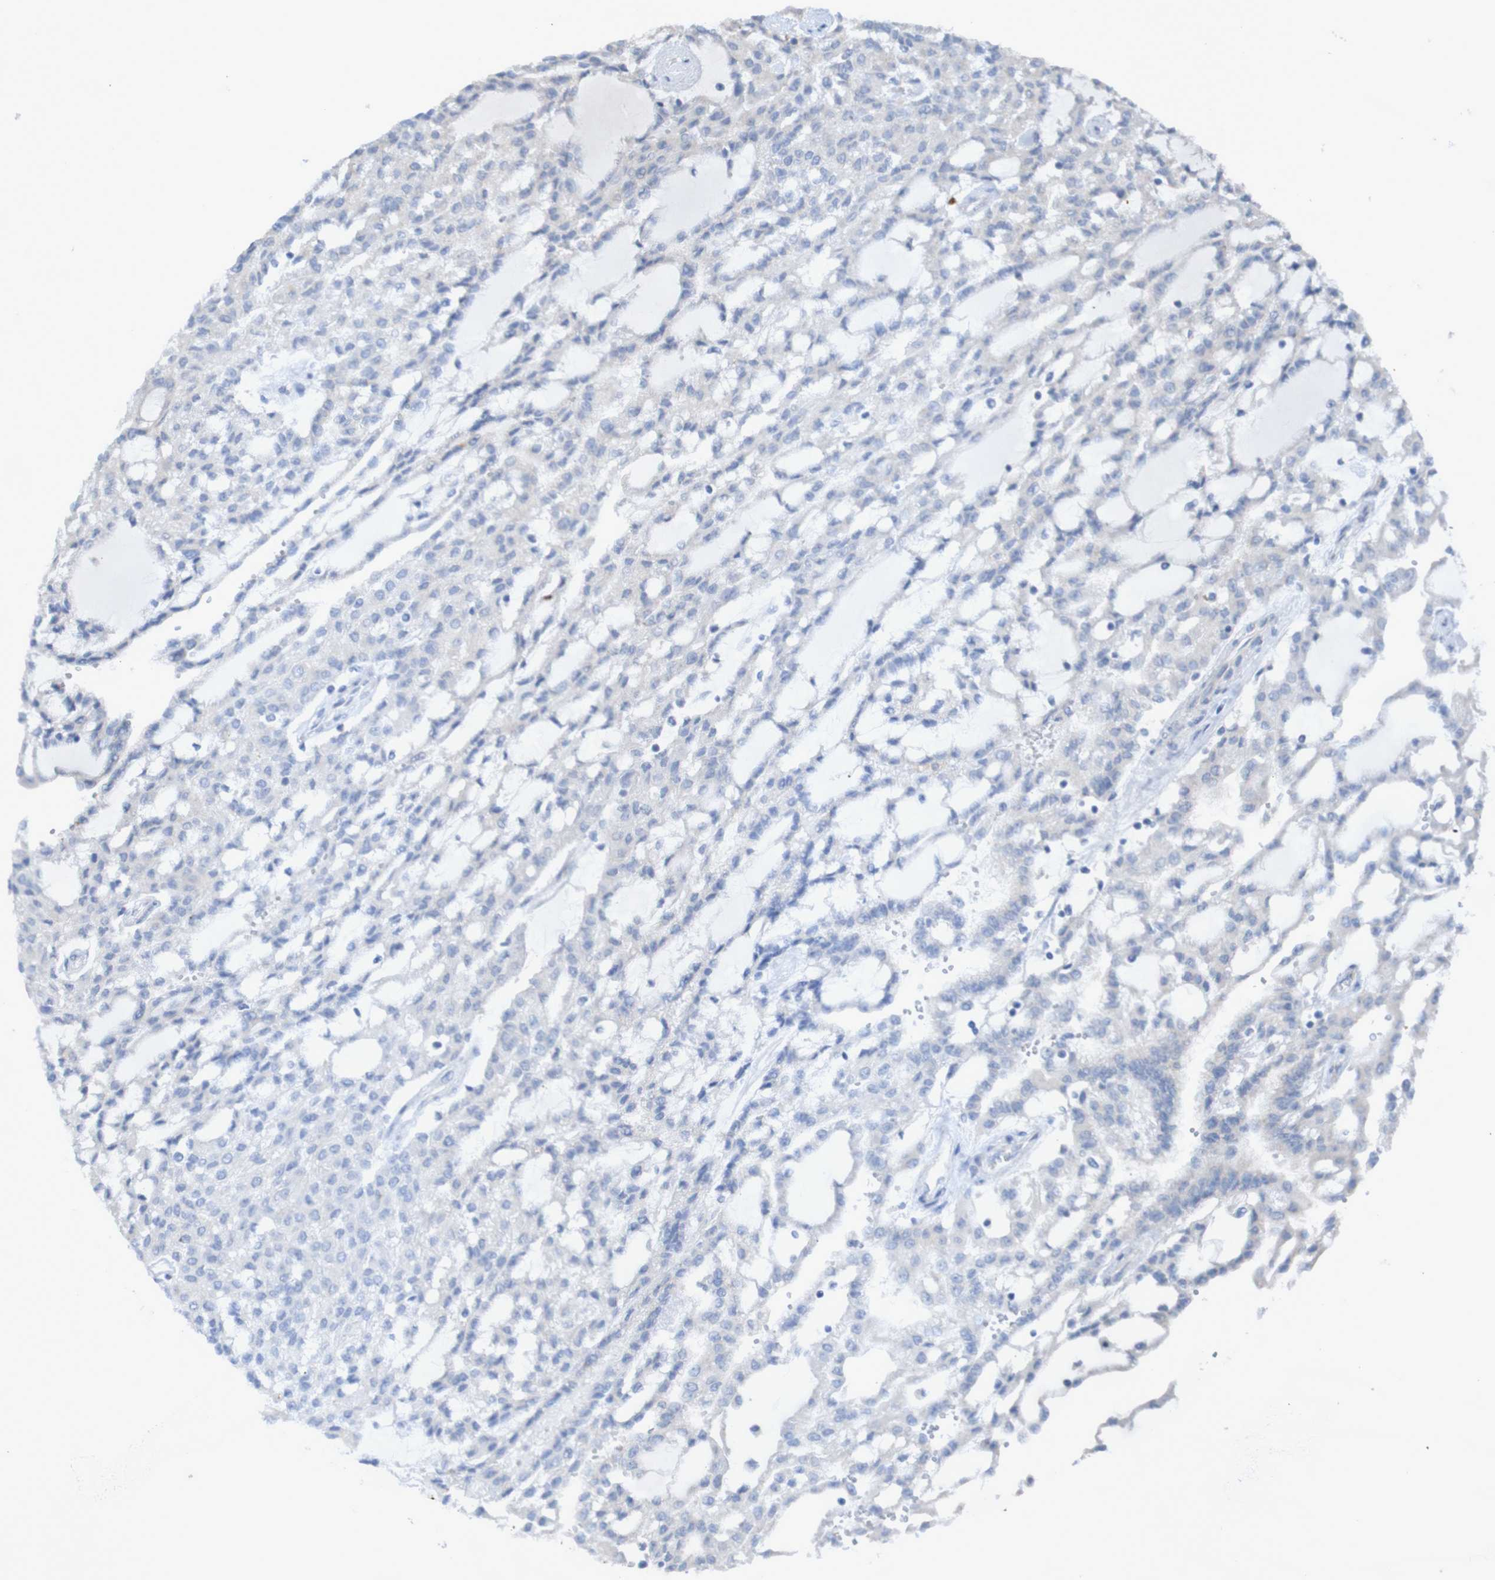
{"staining": {"intensity": "negative", "quantity": "none", "location": "none"}, "tissue": "renal cancer", "cell_type": "Tumor cells", "image_type": "cancer", "snomed": [{"axis": "morphology", "description": "Adenocarcinoma, NOS"}, {"axis": "topography", "description": "Kidney"}], "caption": "Immunohistochemistry (IHC) of renal cancer (adenocarcinoma) shows no positivity in tumor cells.", "gene": "ANGPT4", "patient": {"sex": "male", "age": 63}}